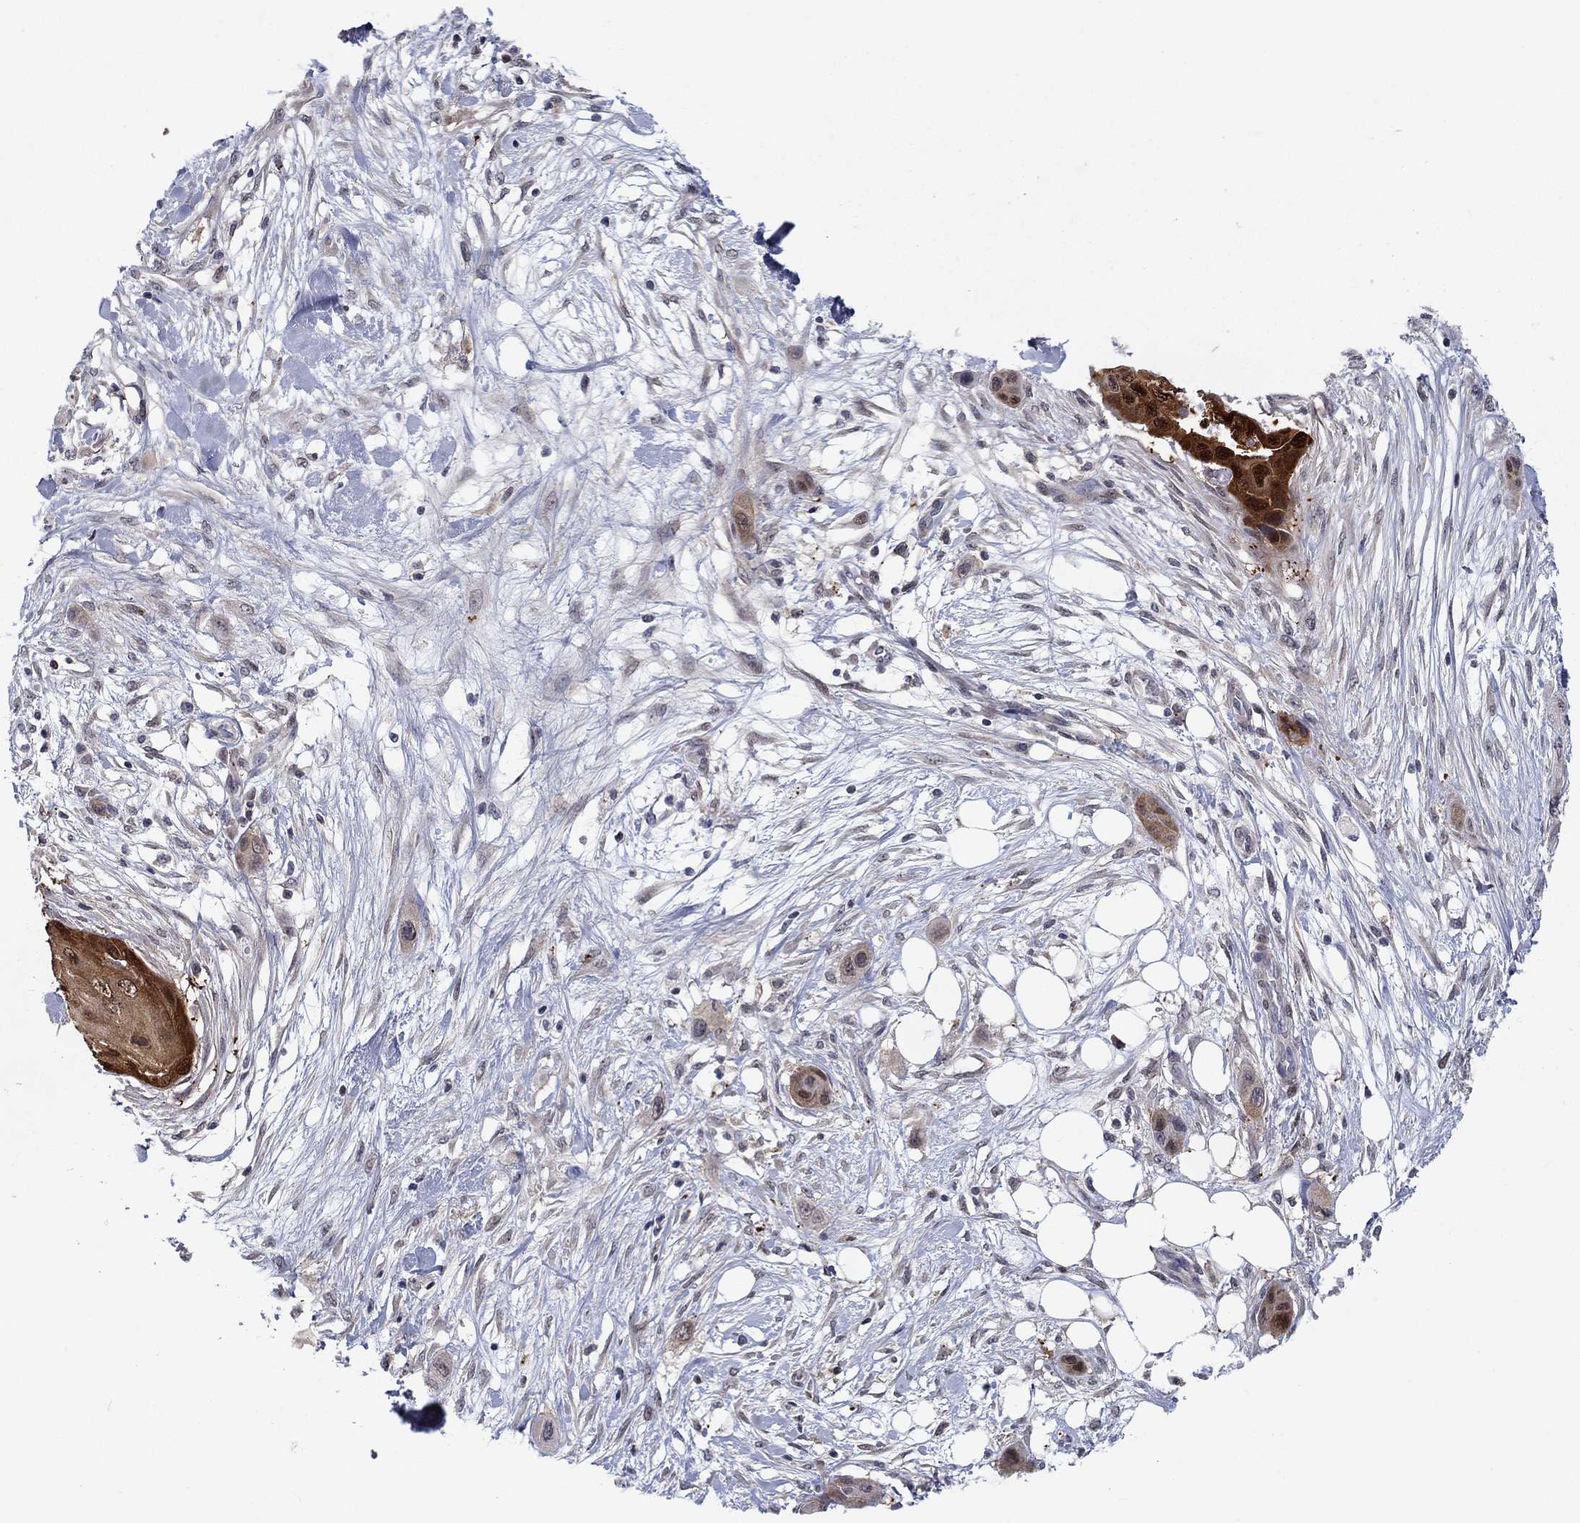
{"staining": {"intensity": "strong", "quantity": ">75%", "location": "cytoplasmic/membranous,nuclear"}, "tissue": "skin cancer", "cell_type": "Tumor cells", "image_type": "cancer", "snomed": [{"axis": "morphology", "description": "Squamous cell carcinoma, NOS"}, {"axis": "topography", "description": "Skin"}], "caption": "Immunohistochemical staining of skin squamous cell carcinoma shows high levels of strong cytoplasmic/membranous and nuclear protein positivity in about >75% of tumor cells.", "gene": "CBR1", "patient": {"sex": "male", "age": 79}}